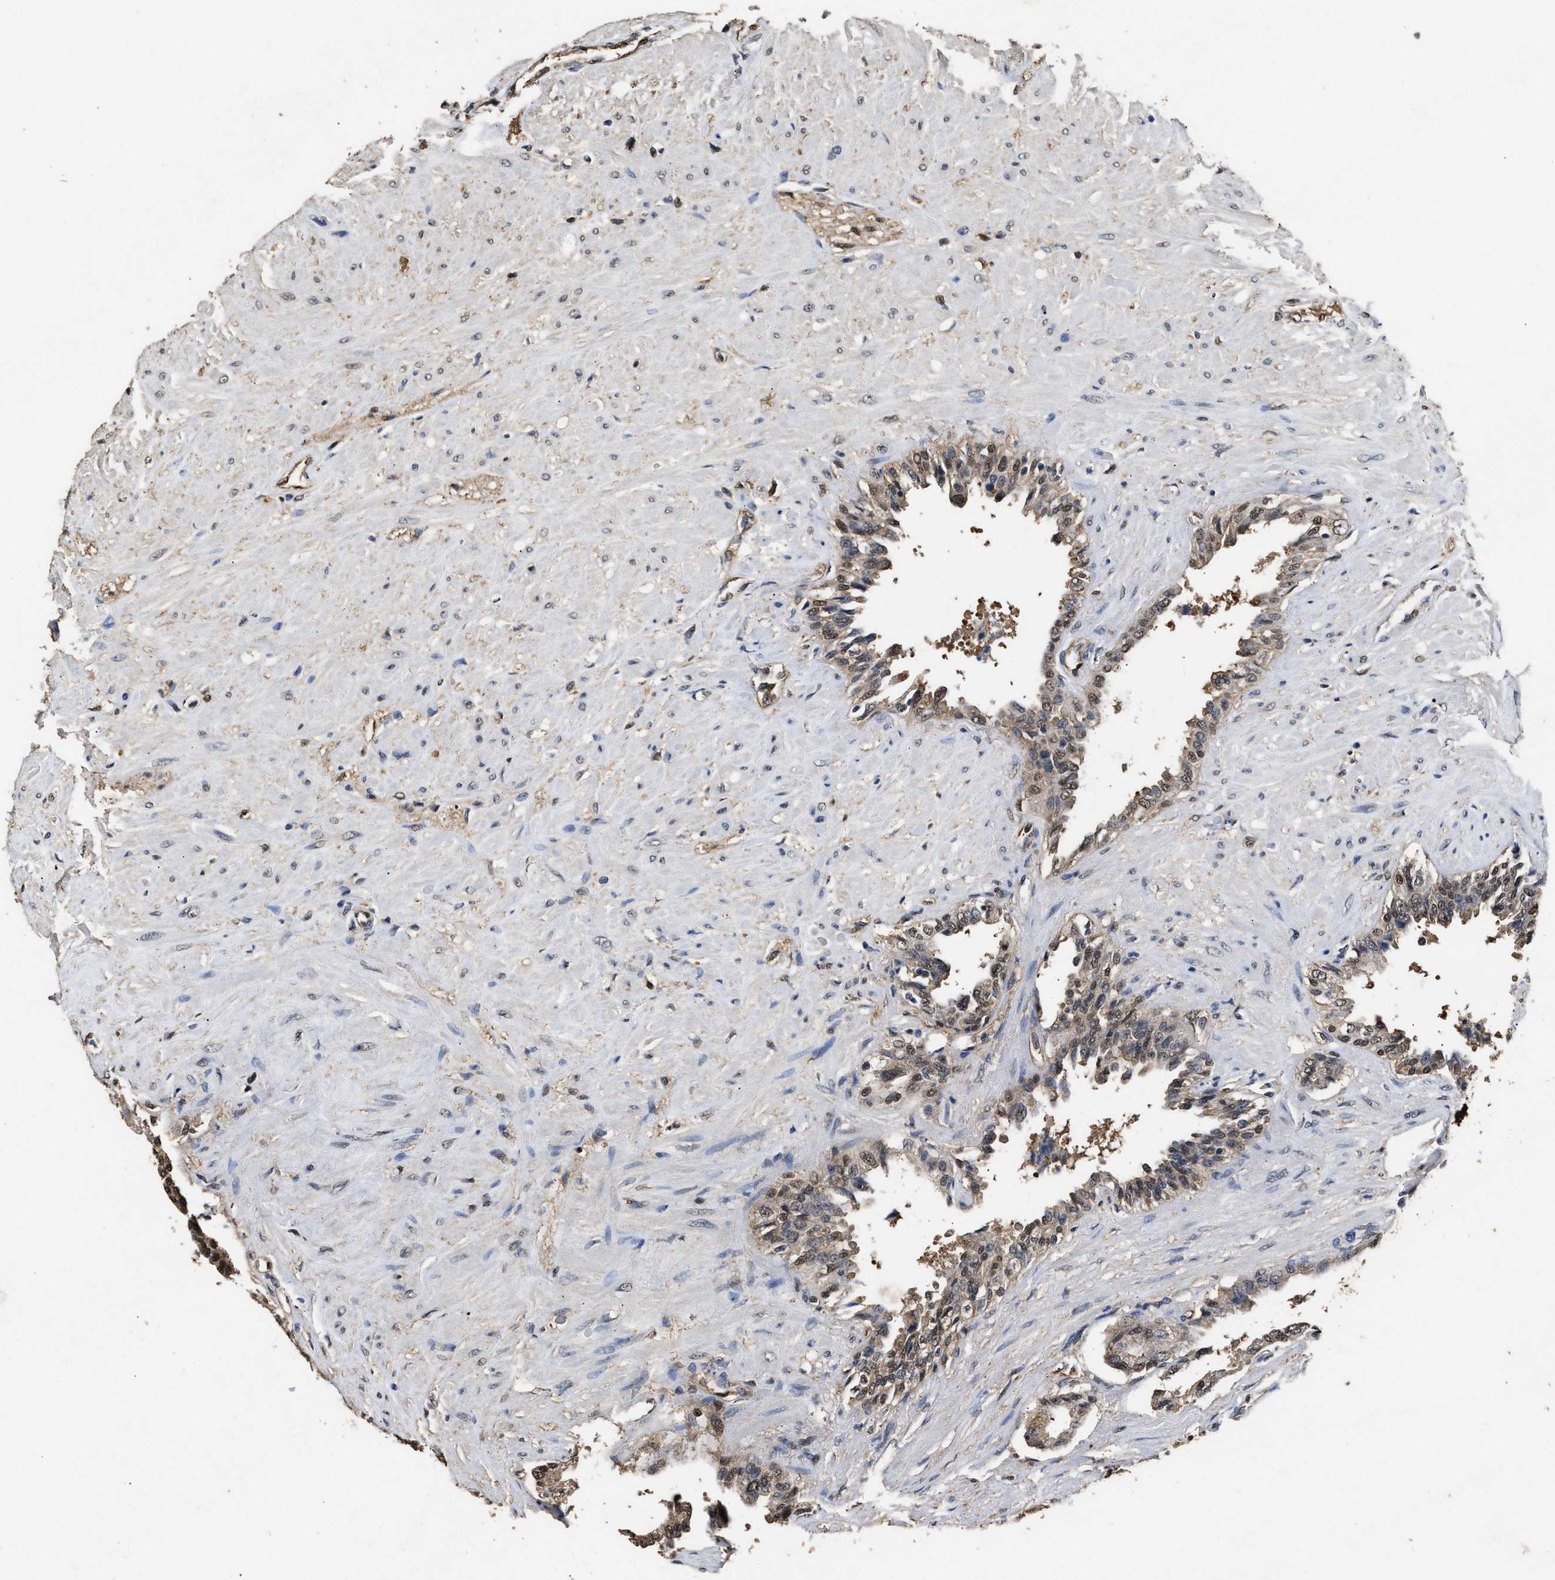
{"staining": {"intensity": "weak", "quantity": ">75%", "location": "cytoplasmic/membranous,nuclear"}, "tissue": "seminal vesicle", "cell_type": "Glandular cells", "image_type": "normal", "snomed": [{"axis": "morphology", "description": "Normal tissue, NOS"}, {"axis": "topography", "description": "Seminal veicle"}], "caption": "IHC (DAB (3,3'-diaminobenzidine)) staining of benign human seminal vesicle demonstrates weak cytoplasmic/membranous,nuclear protein positivity in about >75% of glandular cells. Immunohistochemistry stains the protein of interest in brown and the nuclei are stained blue.", "gene": "YWHAE", "patient": {"sex": "male", "age": 61}}